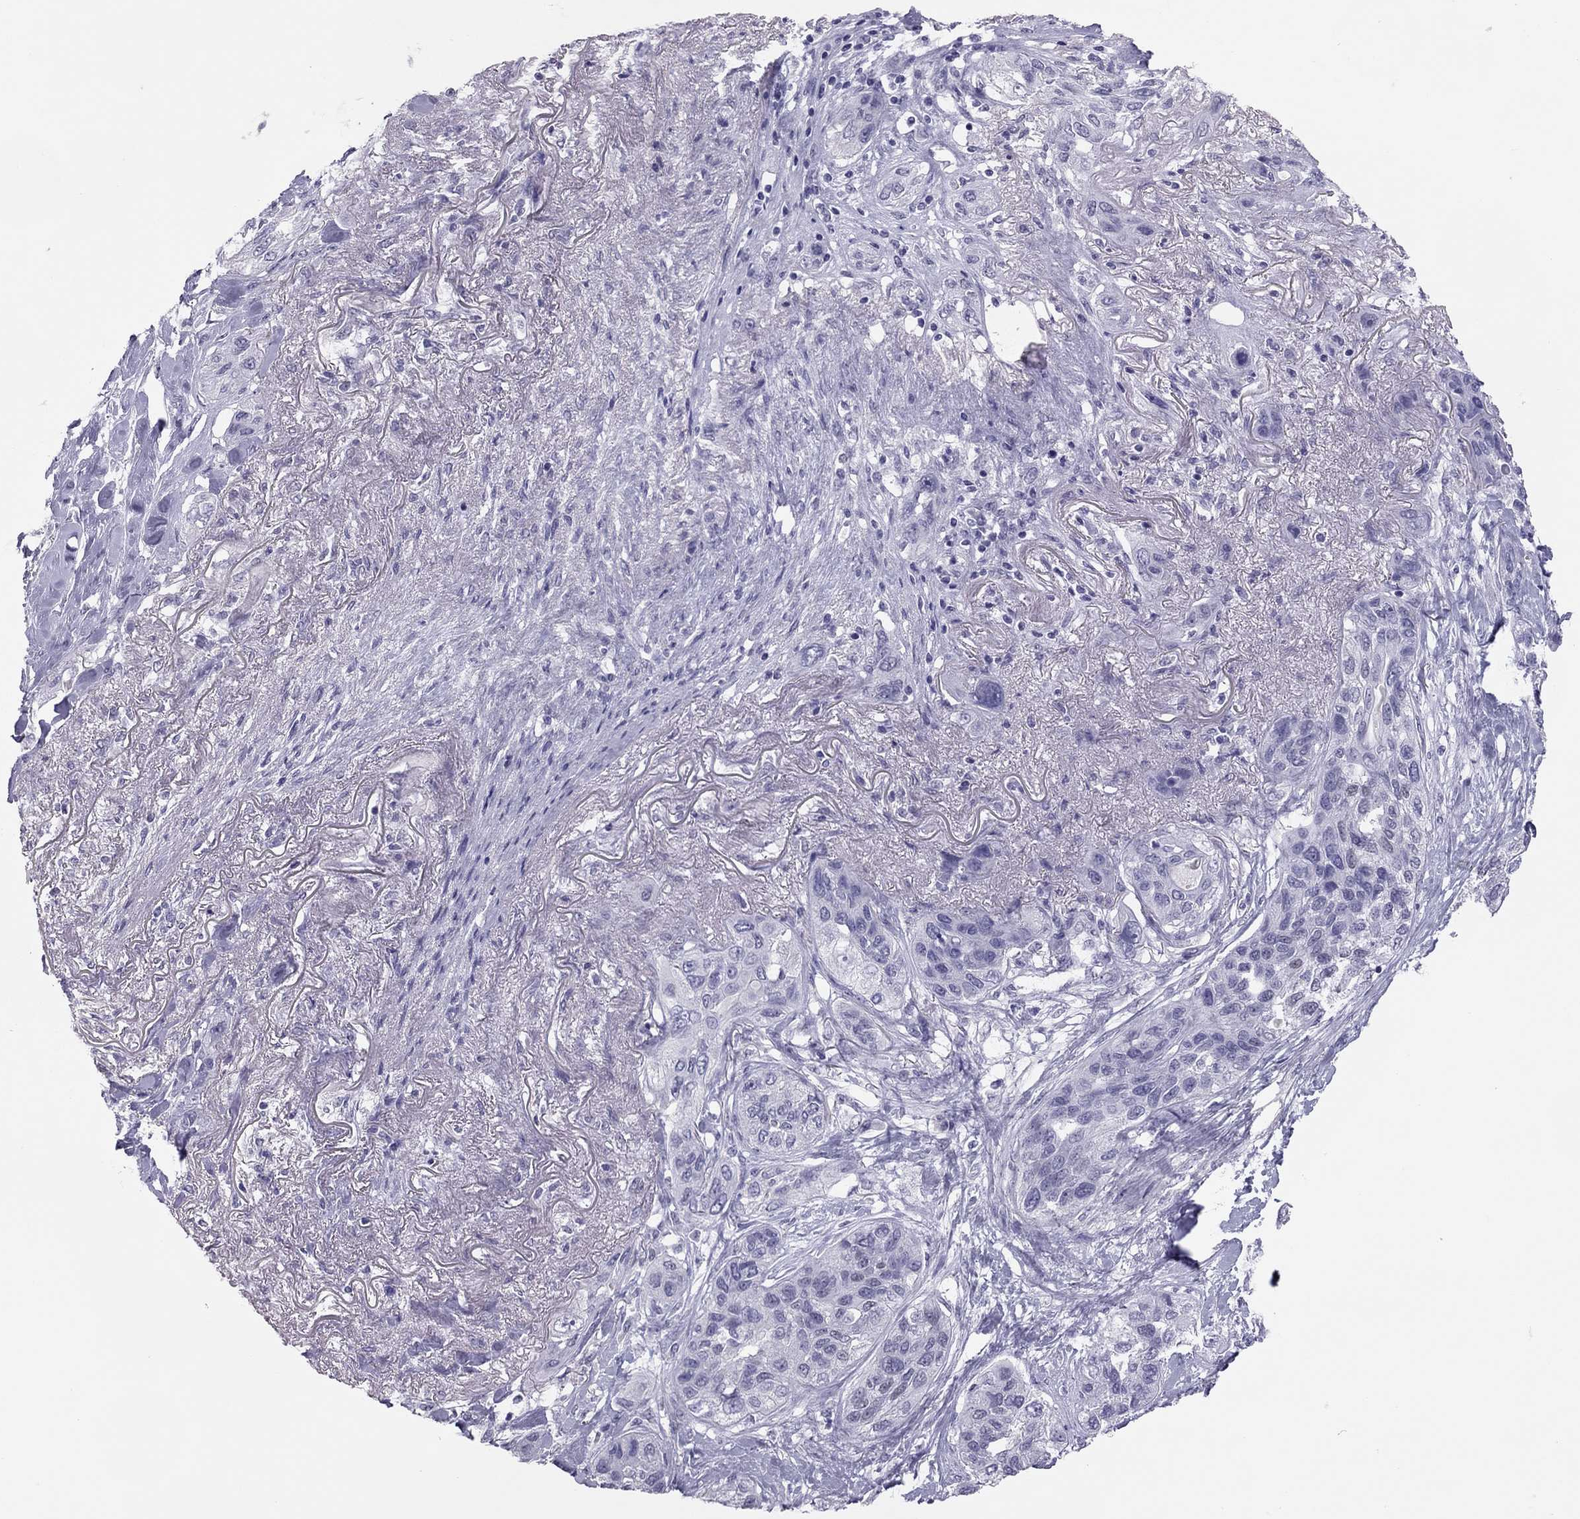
{"staining": {"intensity": "negative", "quantity": "none", "location": "none"}, "tissue": "lung cancer", "cell_type": "Tumor cells", "image_type": "cancer", "snomed": [{"axis": "morphology", "description": "Squamous cell carcinoma, NOS"}, {"axis": "topography", "description": "Lung"}], "caption": "Lung cancer was stained to show a protein in brown. There is no significant staining in tumor cells.", "gene": "PHOX2A", "patient": {"sex": "female", "age": 70}}